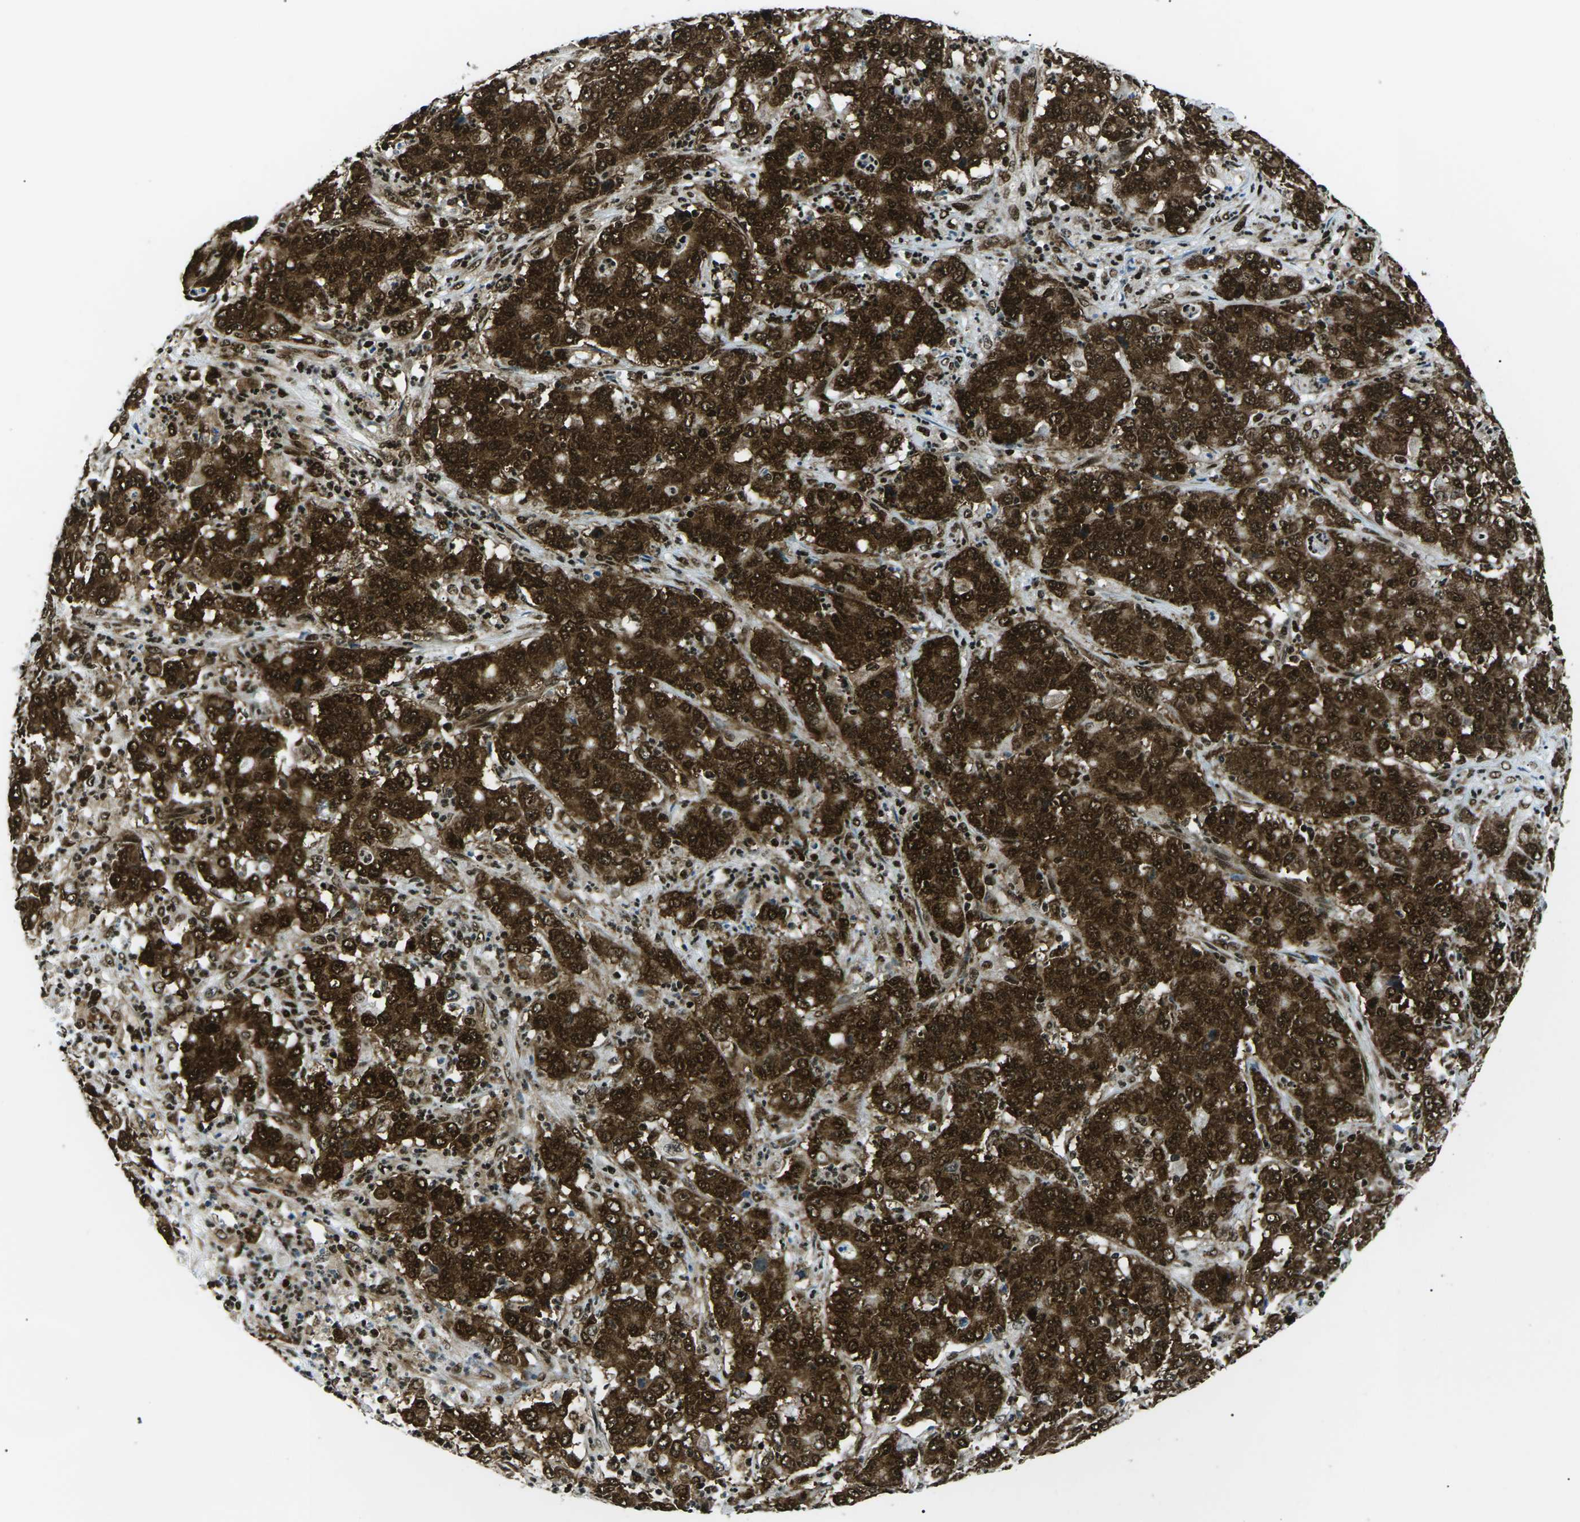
{"staining": {"intensity": "strong", "quantity": ">75%", "location": "cytoplasmic/membranous,nuclear"}, "tissue": "stomach cancer", "cell_type": "Tumor cells", "image_type": "cancer", "snomed": [{"axis": "morphology", "description": "Adenocarcinoma, NOS"}, {"axis": "topography", "description": "Stomach, lower"}], "caption": "DAB (3,3'-diaminobenzidine) immunohistochemical staining of stomach cancer (adenocarcinoma) demonstrates strong cytoplasmic/membranous and nuclear protein staining in approximately >75% of tumor cells.", "gene": "HNRNPK", "patient": {"sex": "female", "age": 71}}